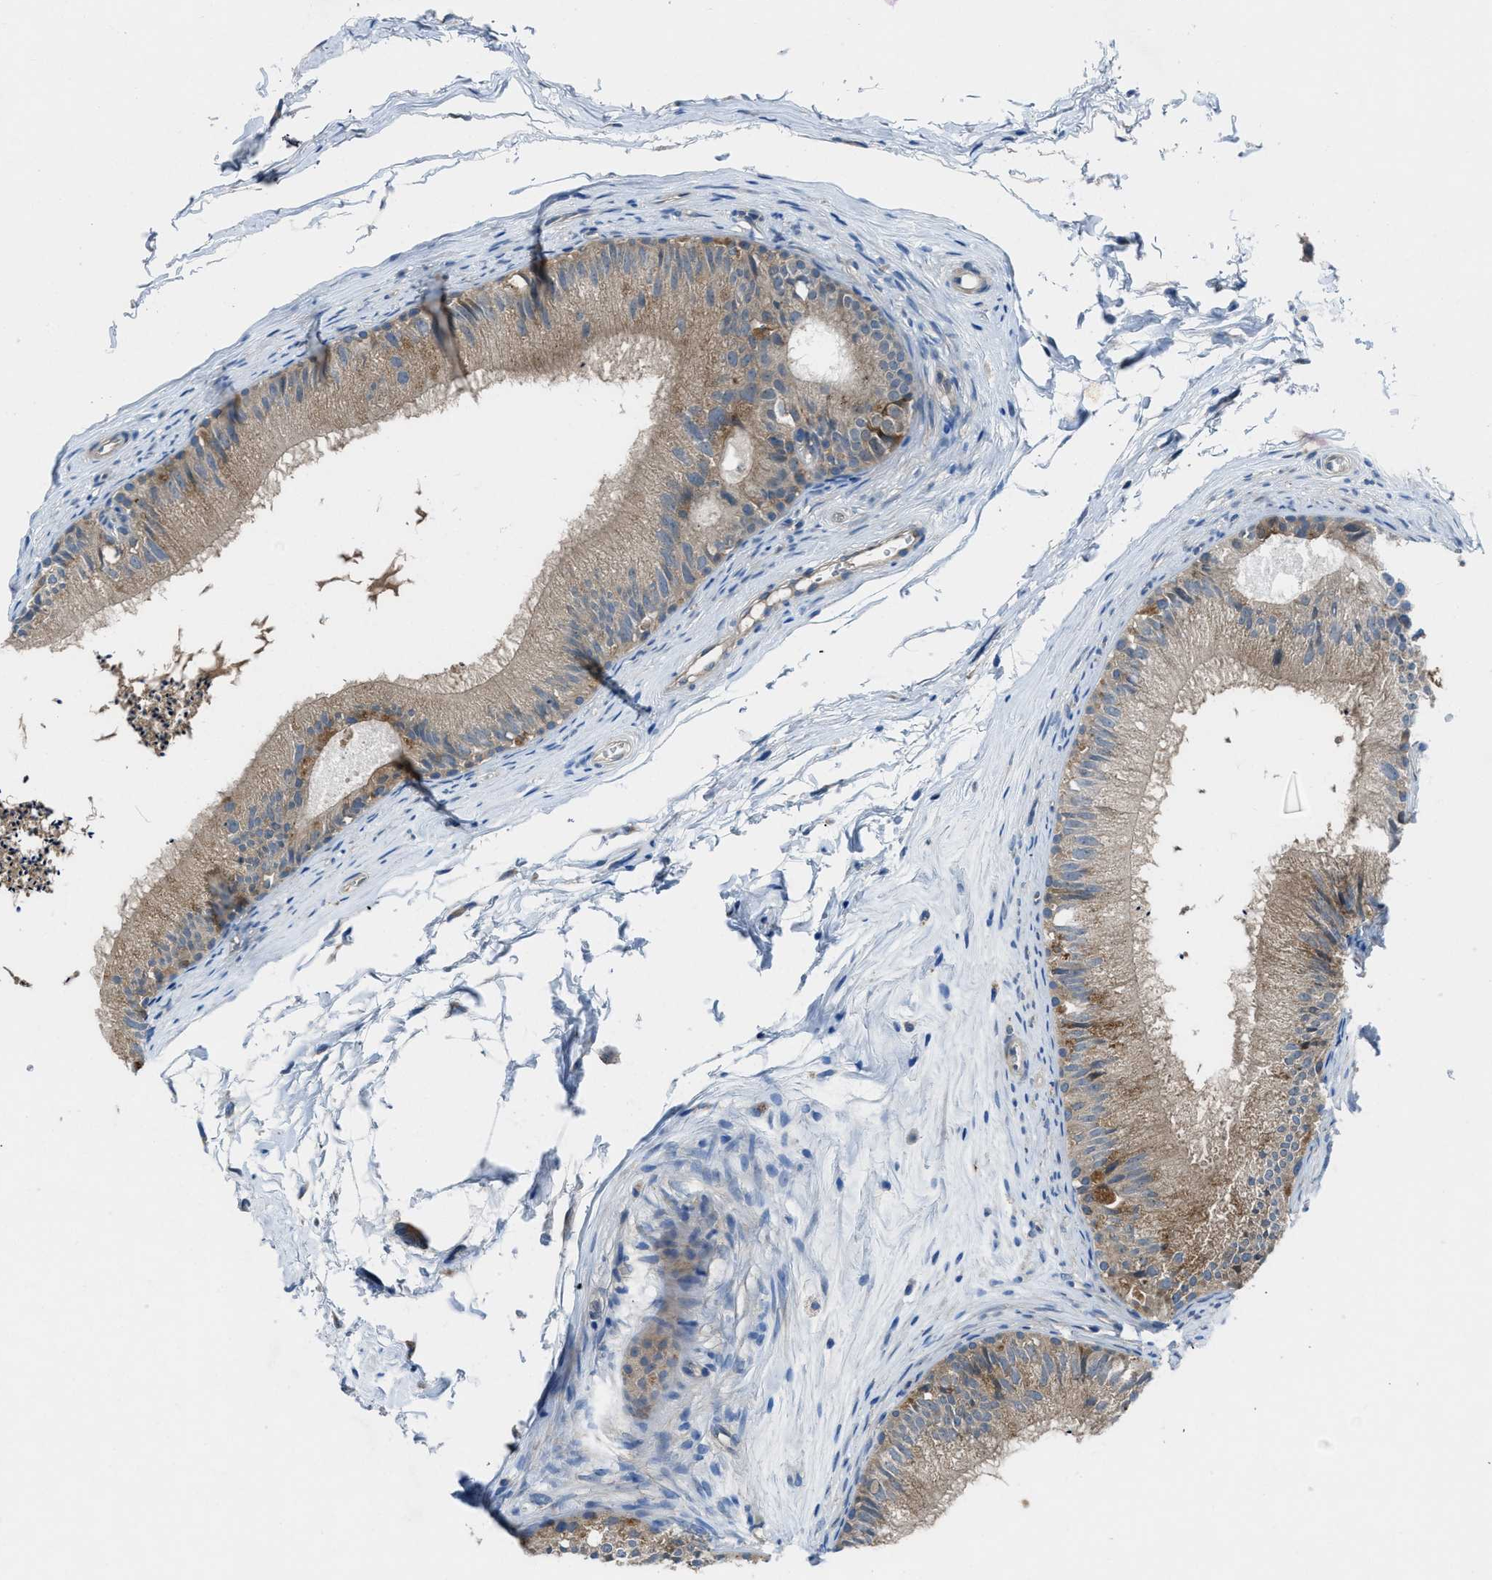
{"staining": {"intensity": "weak", "quantity": ">75%", "location": "cytoplasmic/membranous"}, "tissue": "epididymis", "cell_type": "Glandular cells", "image_type": "normal", "snomed": [{"axis": "morphology", "description": "Normal tissue, NOS"}, {"axis": "topography", "description": "Epididymis"}], "caption": "Protein staining of unremarkable epididymis displays weak cytoplasmic/membranous expression in approximately >75% of glandular cells. Nuclei are stained in blue.", "gene": "MAP3K20", "patient": {"sex": "male", "age": 56}}